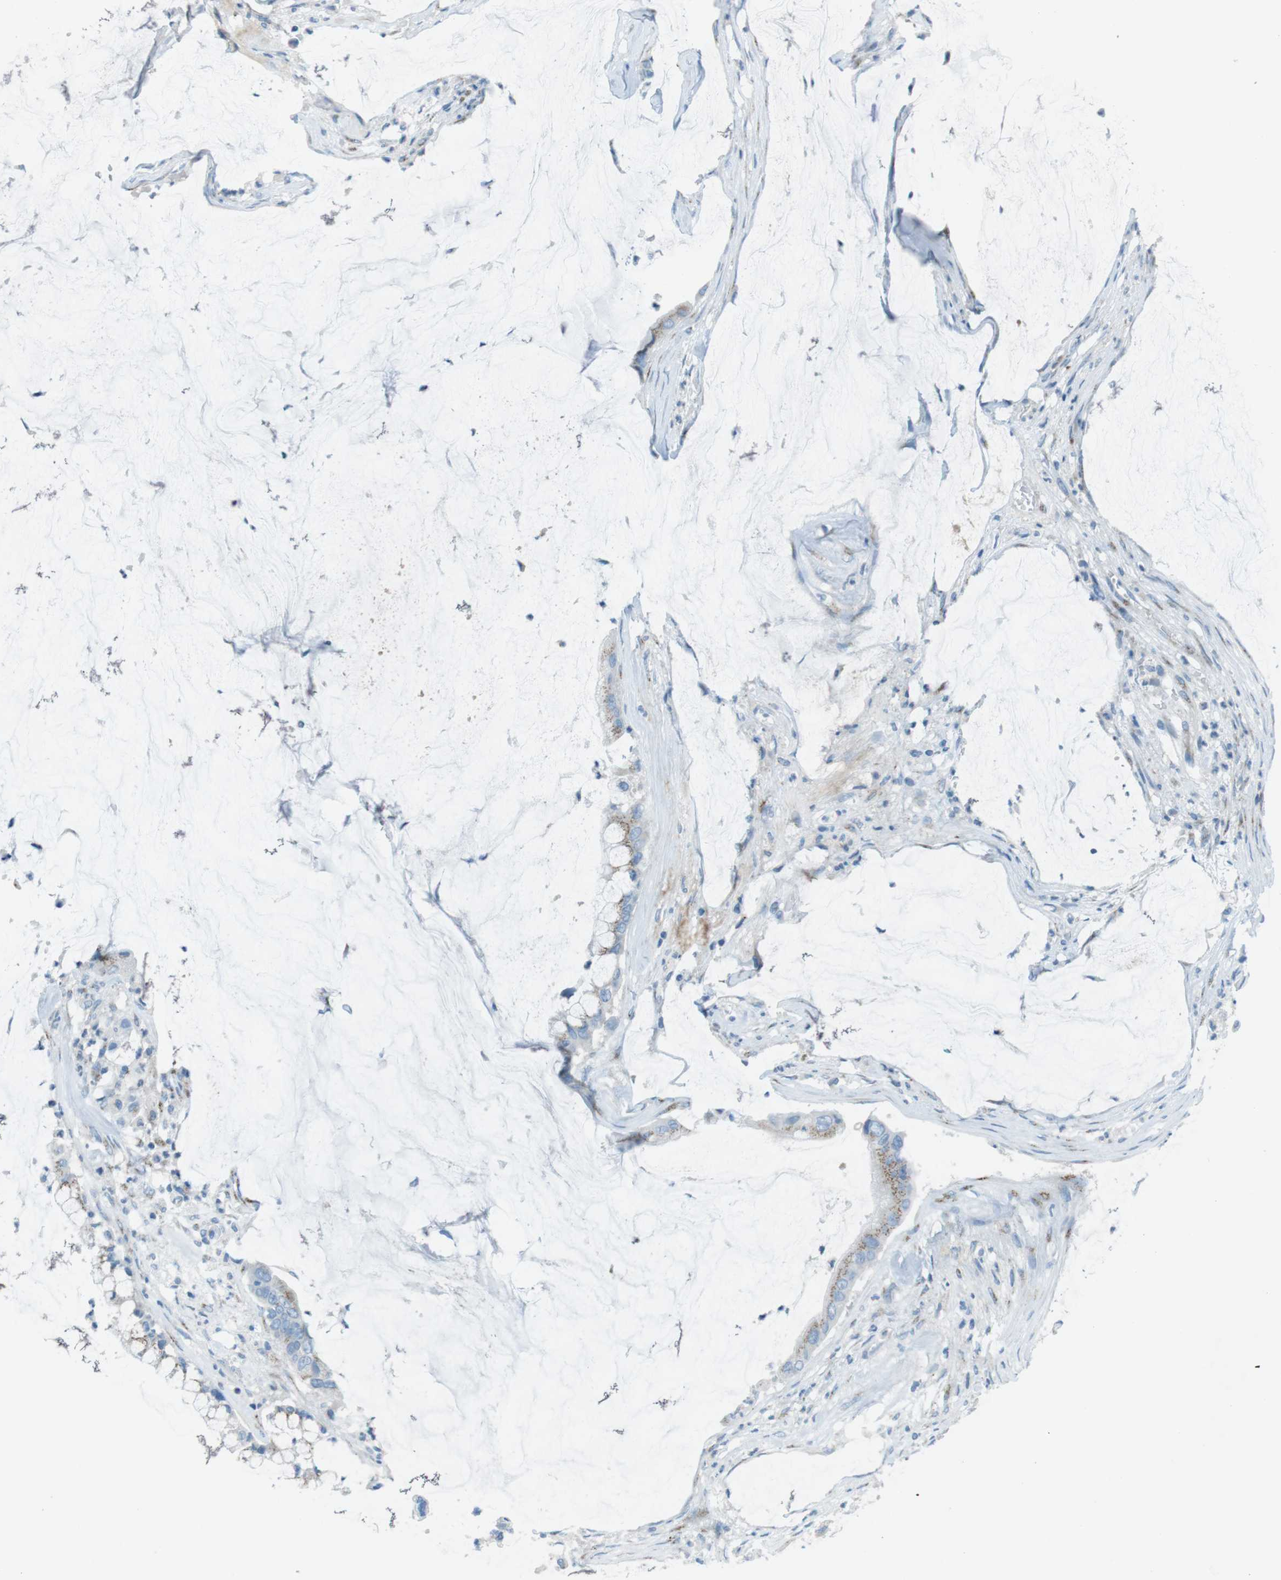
{"staining": {"intensity": "weak", "quantity": "<25%", "location": "cytoplasmic/membranous"}, "tissue": "pancreatic cancer", "cell_type": "Tumor cells", "image_type": "cancer", "snomed": [{"axis": "morphology", "description": "Adenocarcinoma, NOS"}, {"axis": "topography", "description": "Pancreas"}], "caption": "DAB (3,3'-diaminobenzidine) immunohistochemical staining of human pancreatic cancer shows no significant expression in tumor cells.", "gene": "TXNDC15", "patient": {"sex": "male", "age": 41}}